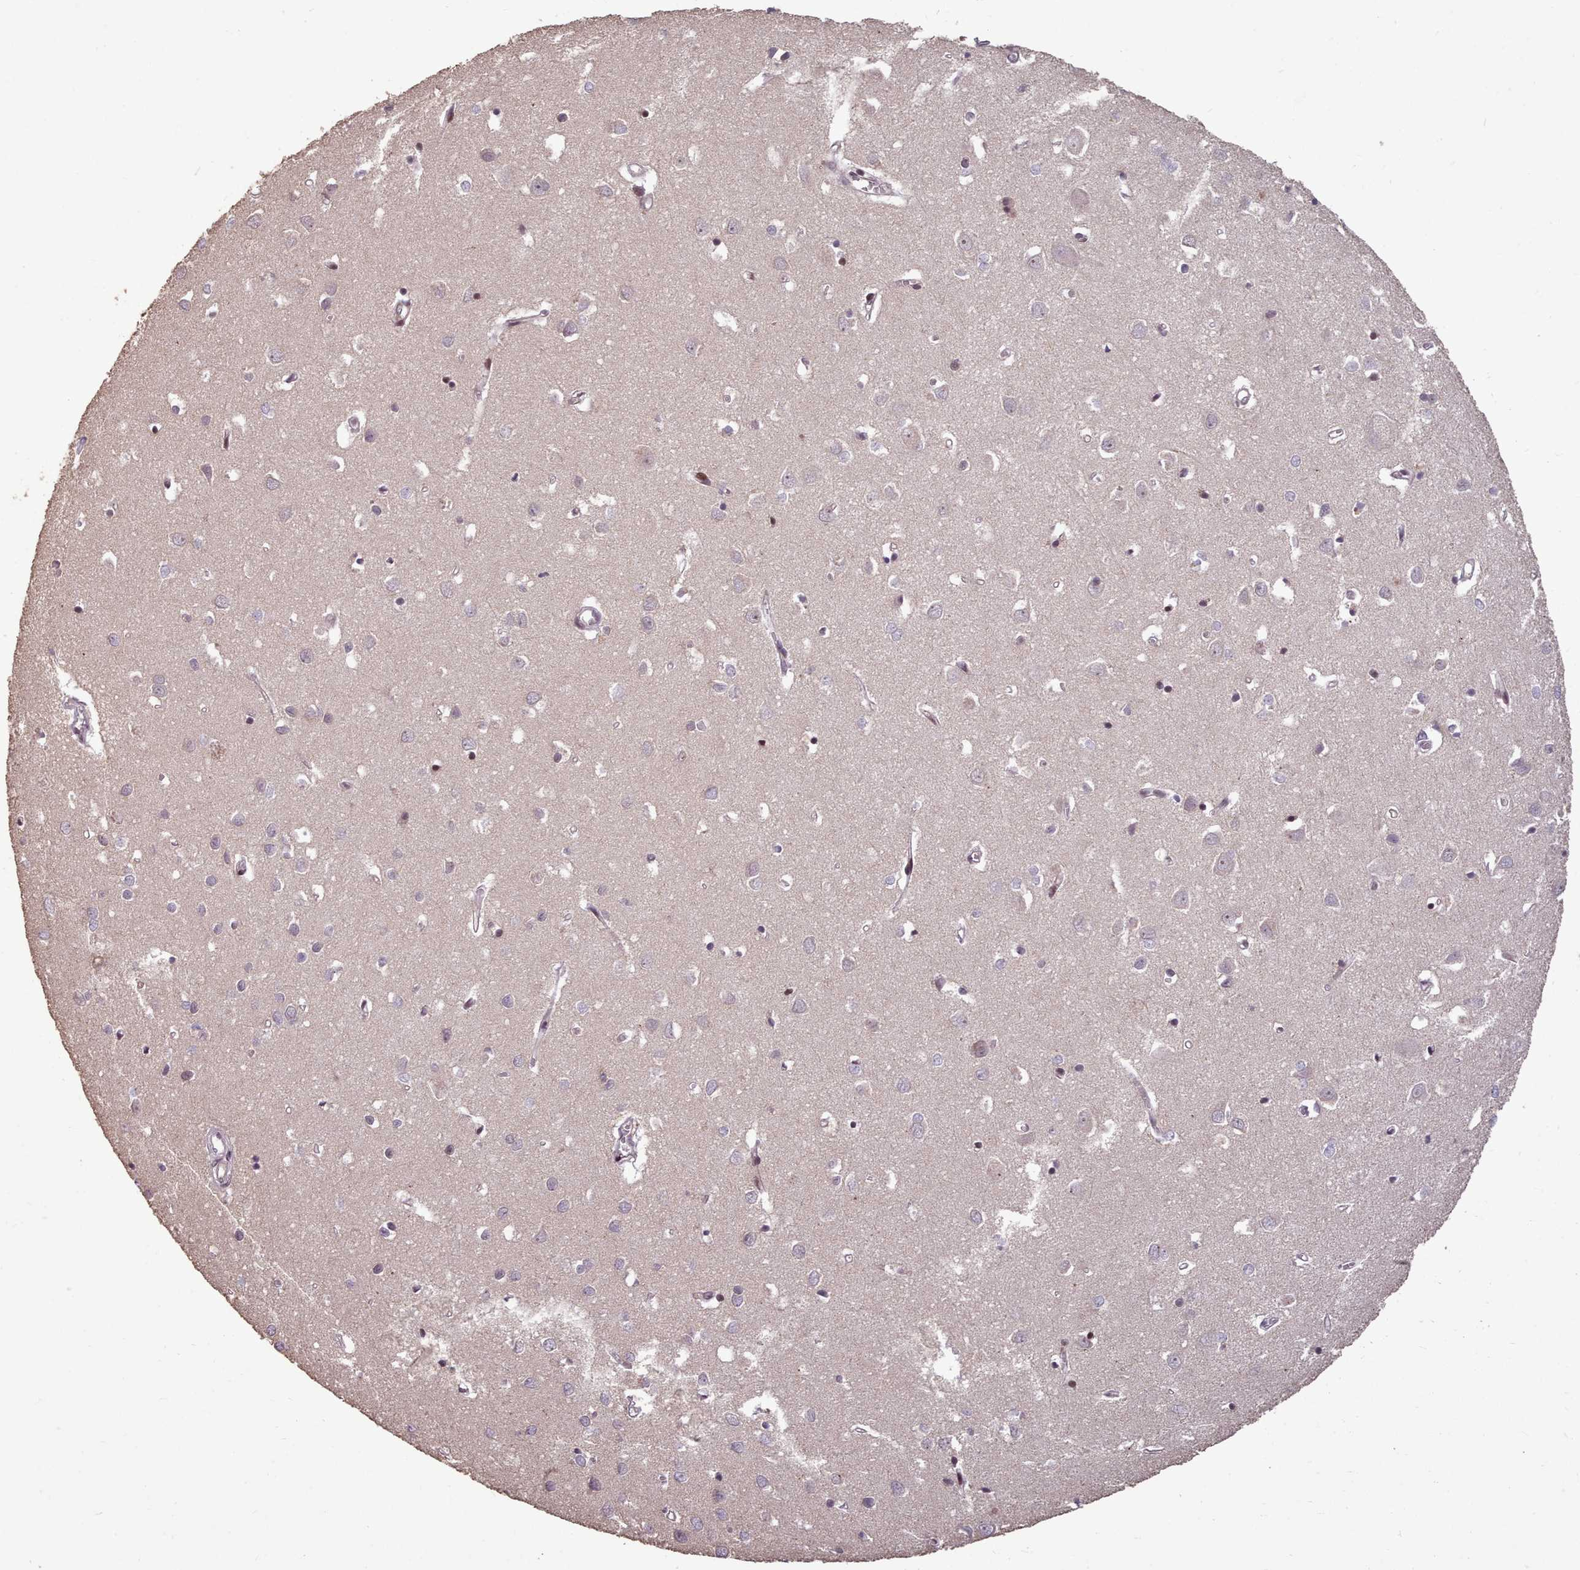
{"staining": {"intensity": "negative", "quantity": "none", "location": "none"}, "tissue": "cerebral cortex", "cell_type": "Endothelial cells", "image_type": "normal", "snomed": [{"axis": "morphology", "description": "Normal tissue, NOS"}, {"axis": "topography", "description": "Cerebral cortex"}], "caption": "Immunohistochemistry micrograph of normal human cerebral cortex stained for a protein (brown), which demonstrates no positivity in endothelial cells.", "gene": "ENSA", "patient": {"sex": "female", "age": 64}}